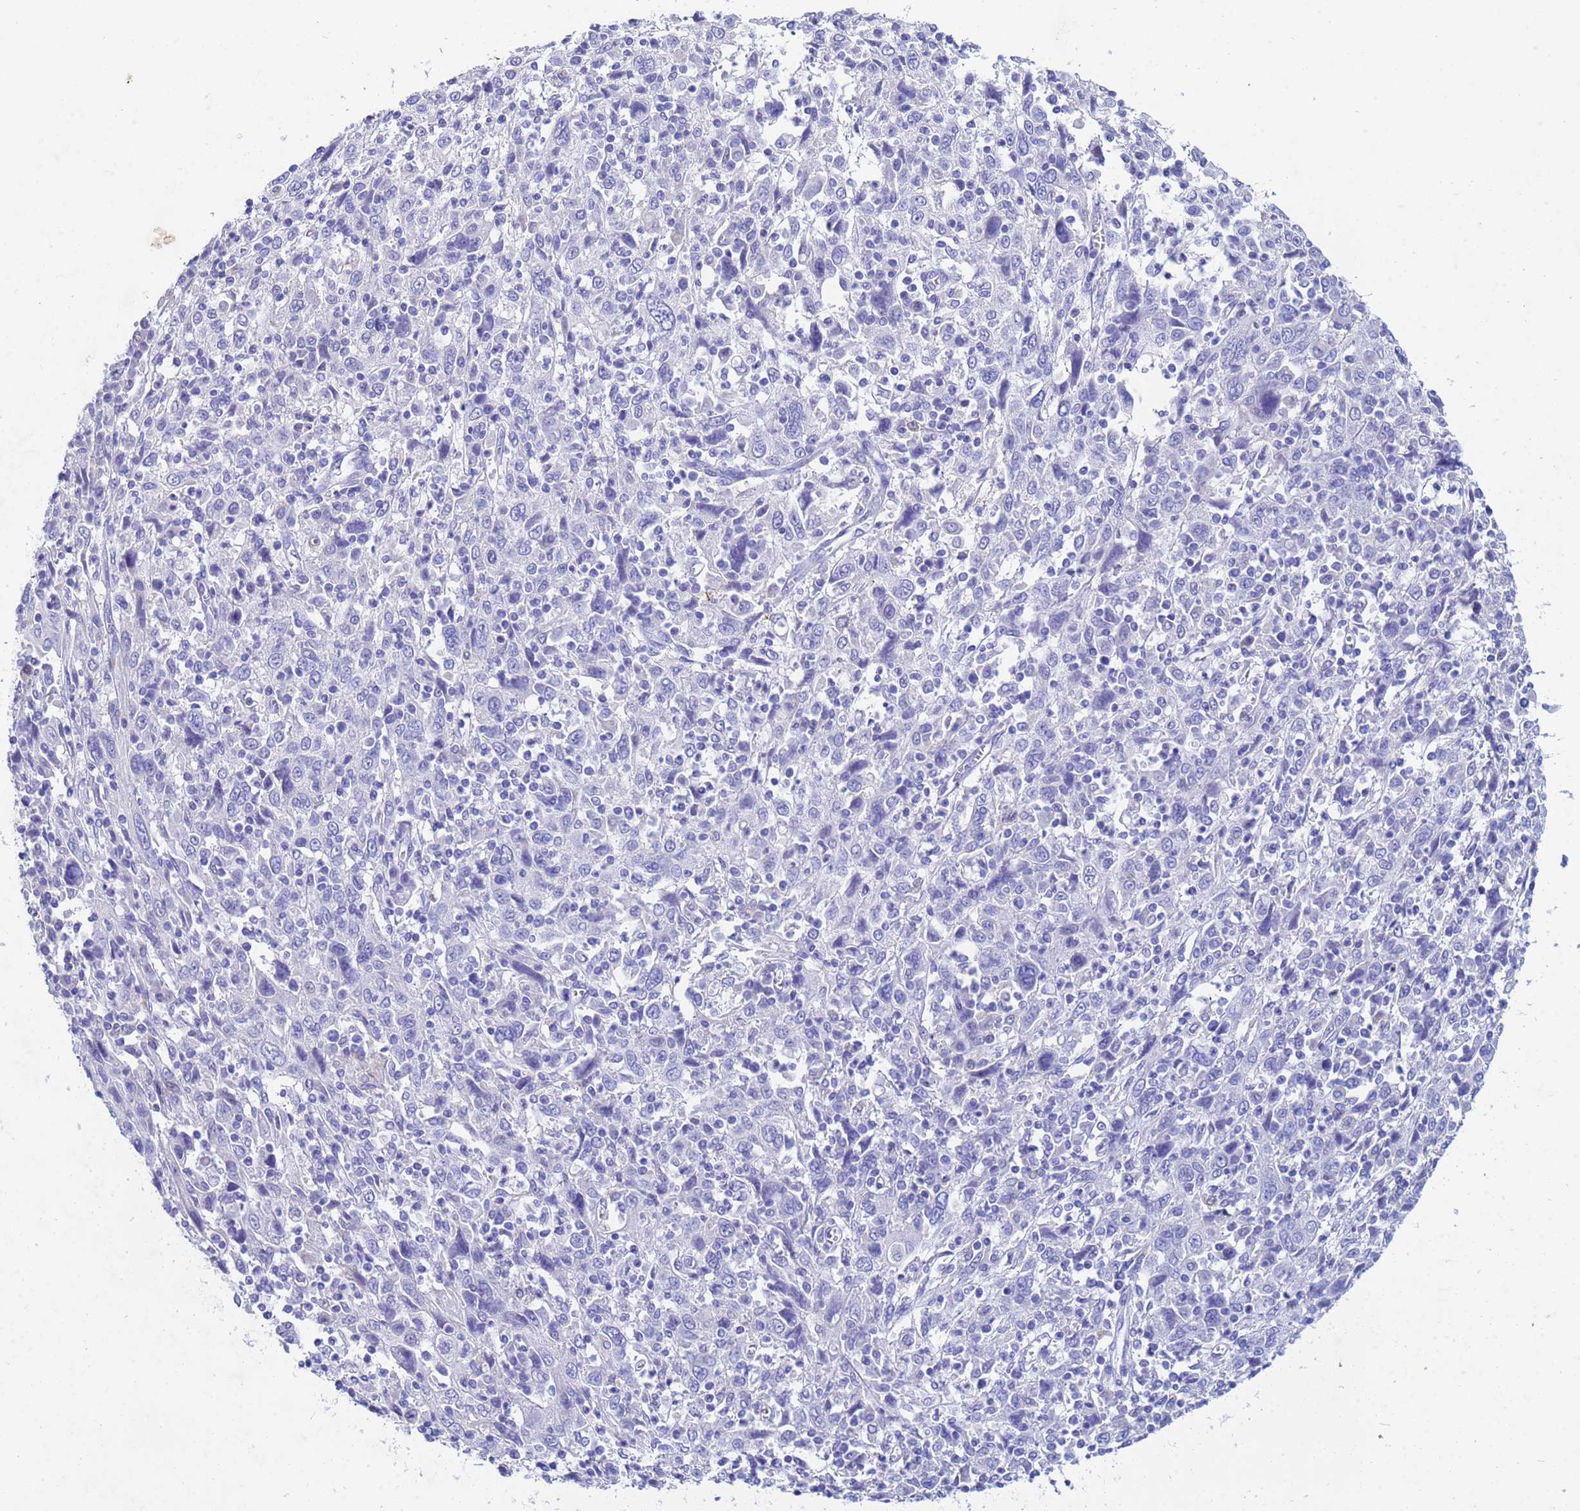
{"staining": {"intensity": "negative", "quantity": "none", "location": "none"}, "tissue": "cervical cancer", "cell_type": "Tumor cells", "image_type": "cancer", "snomed": [{"axis": "morphology", "description": "Squamous cell carcinoma, NOS"}, {"axis": "topography", "description": "Cervix"}], "caption": "Immunohistochemical staining of cervical cancer displays no significant expression in tumor cells.", "gene": "CSTB", "patient": {"sex": "female", "age": 46}}